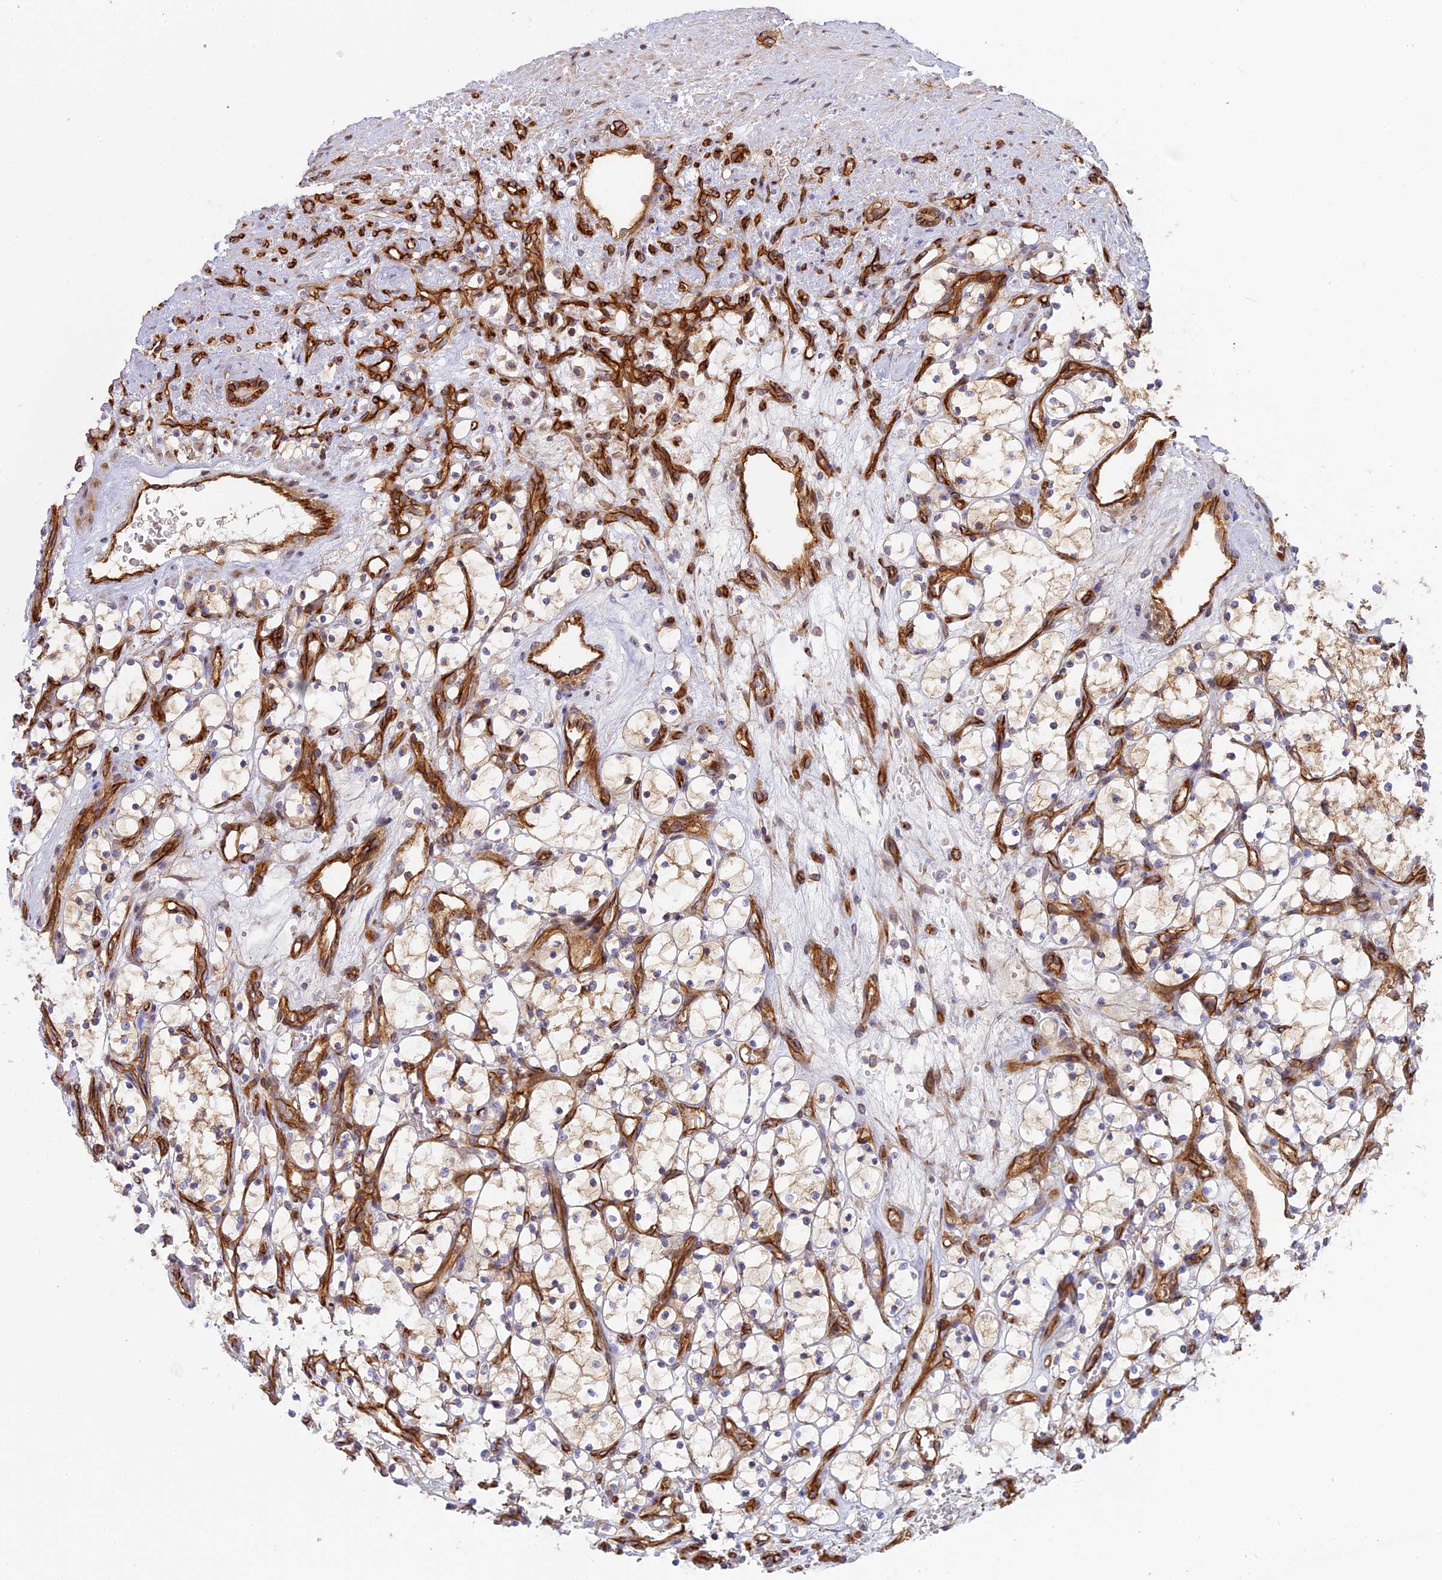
{"staining": {"intensity": "weak", "quantity": "<25%", "location": "cytoplasmic/membranous"}, "tissue": "renal cancer", "cell_type": "Tumor cells", "image_type": "cancer", "snomed": [{"axis": "morphology", "description": "Adenocarcinoma, NOS"}, {"axis": "topography", "description": "Kidney"}], "caption": "IHC of human renal cancer displays no staining in tumor cells. The staining was performed using DAB to visualize the protein expression in brown, while the nuclei were stained in blue with hematoxylin (Magnification: 20x).", "gene": "CNBD2", "patient": {"sex": "female", "age": 69}}